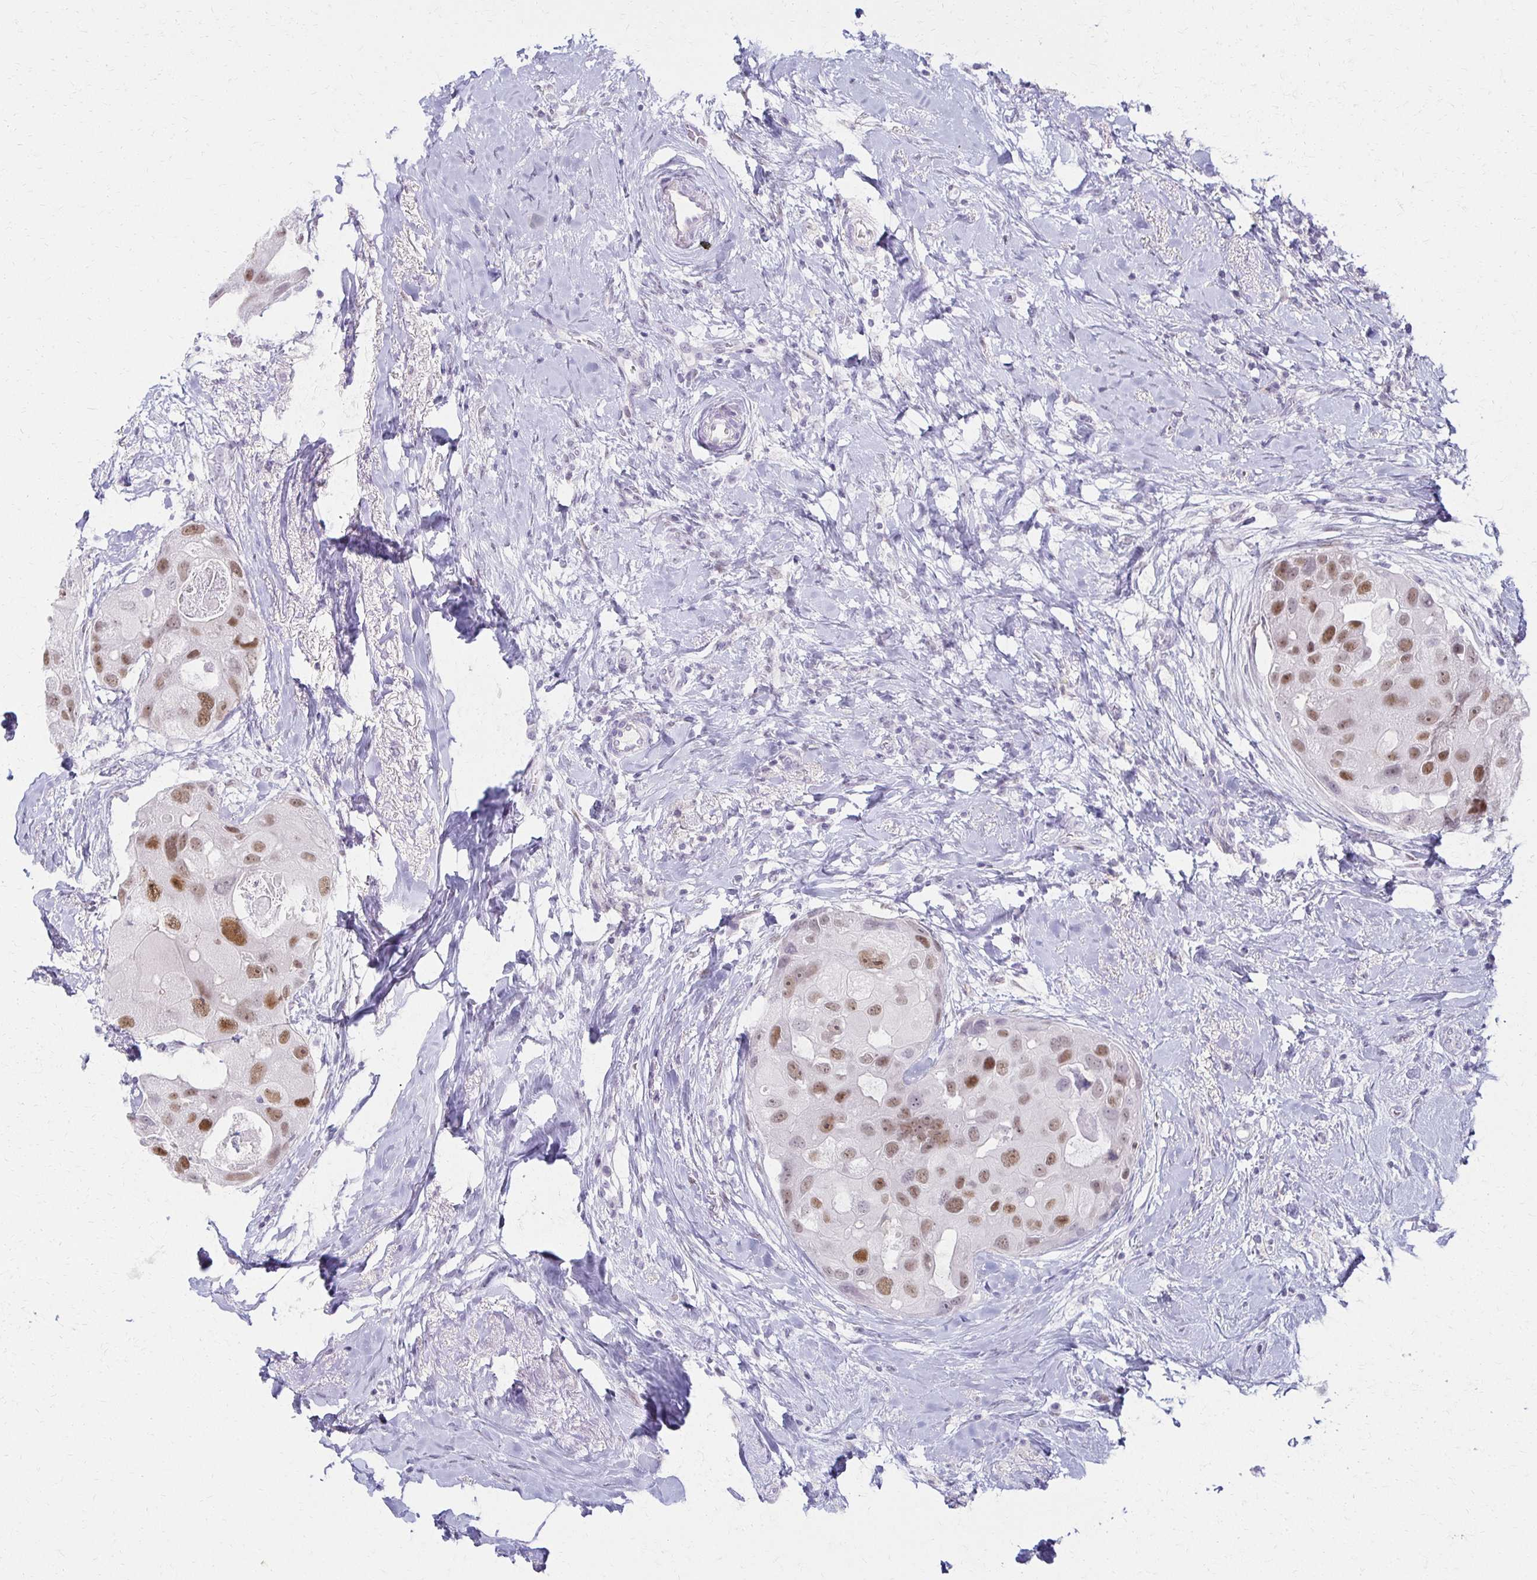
{"staining": {"intensity": "moderate", "quantity": ">75%", "location": "nuclear"}, "tissue": "breast cancer", "cell_type": "Tumor cells", "image_type": "cancer", "snomed": [{"axis": "morphology", "description": "Duct carcinoma"}, {"axis": "topography", "description": "Breast"}], "caption": "Immunohistochemistry (IHC) (DAB) staining of human breast invasive ductal carcinoma displays moderate nuclear protein positivity in about >75% of tumor cells.", "gene": "MORC4", "patient": {"sex": "female", "age": 43}}